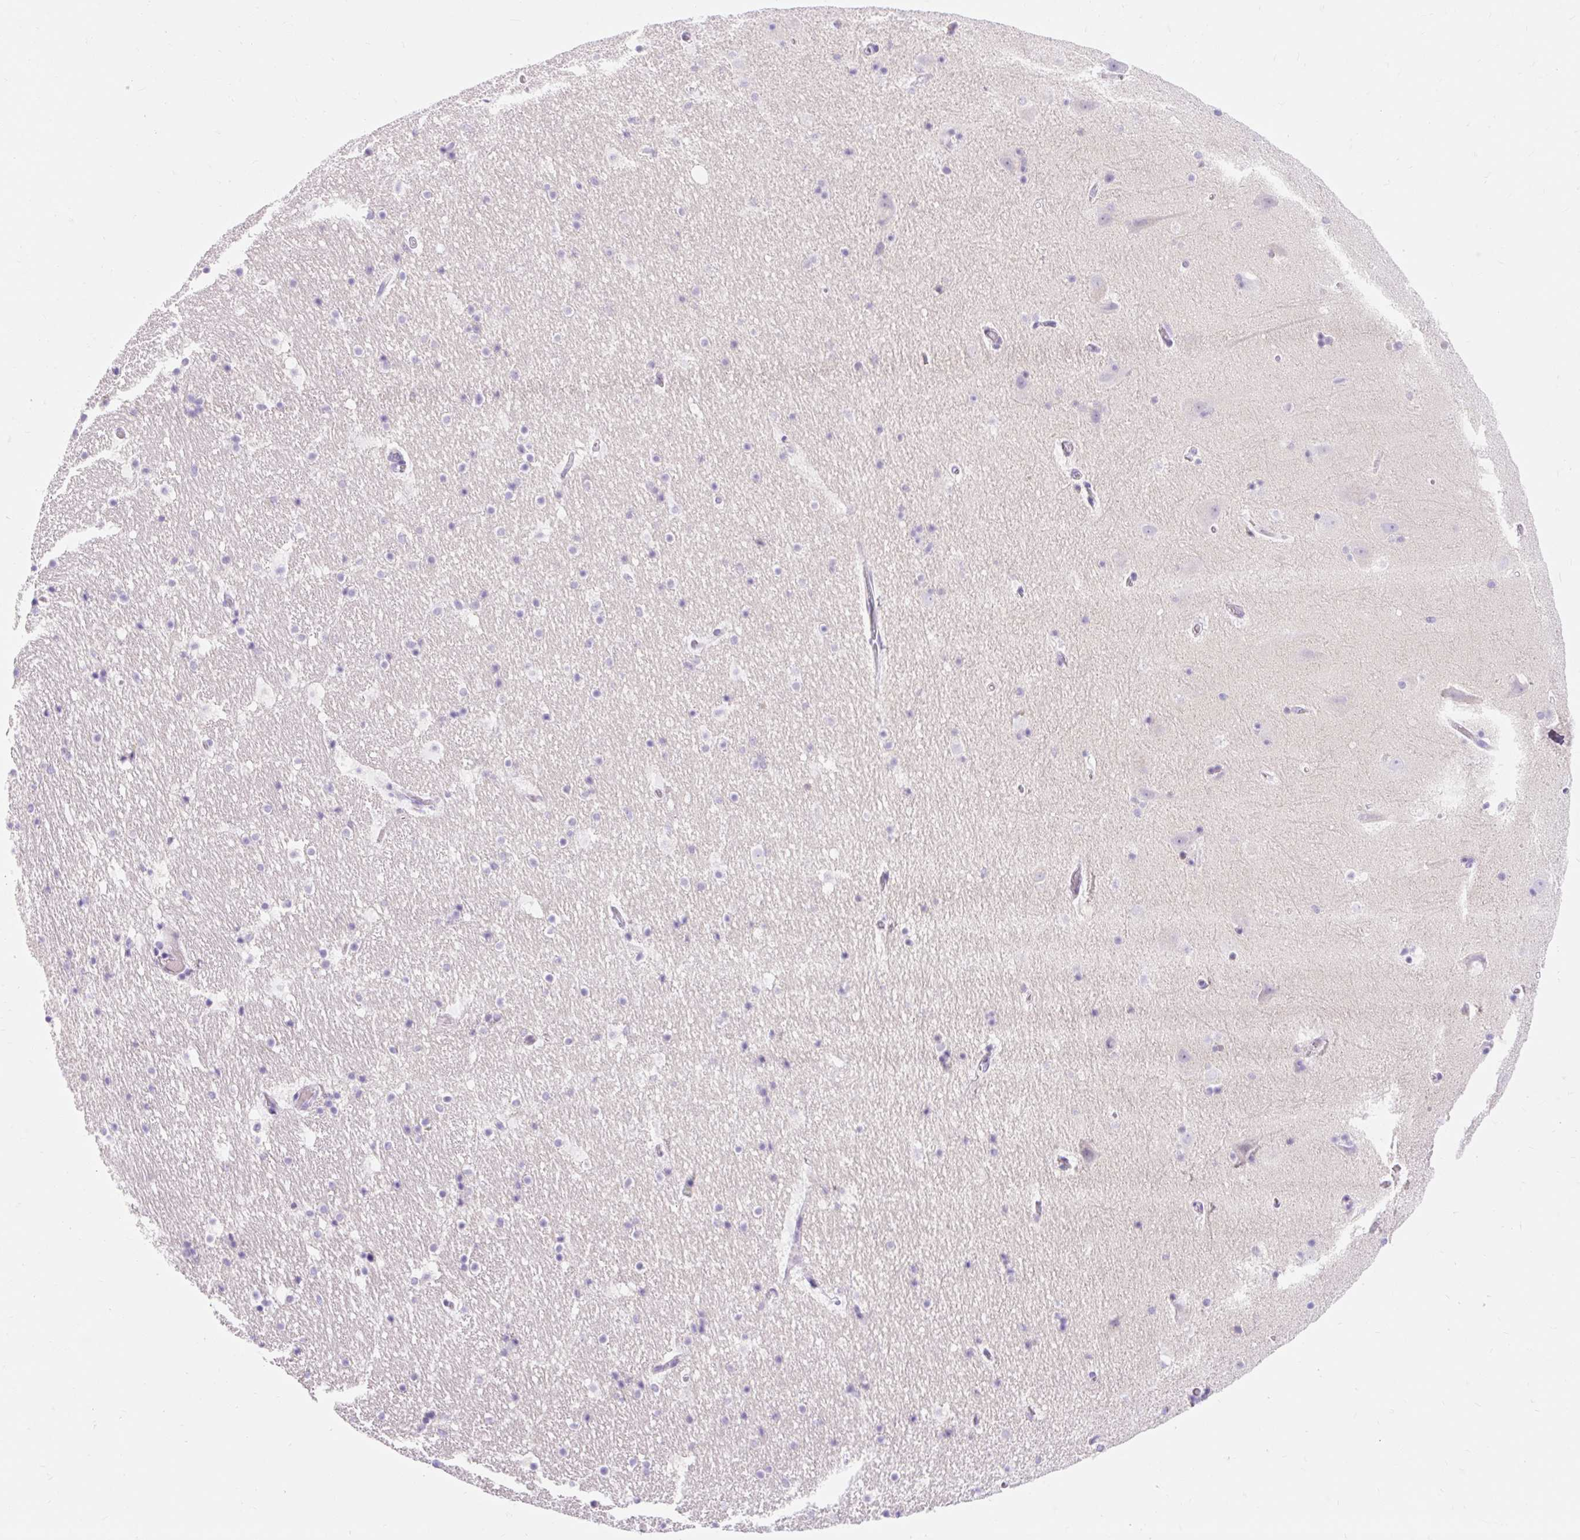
{"staining": {"intensity": "negative", "quantity": "none", "location": "none"}, "tissue": "hippocampus", "cell_type": "Glial cells", "image_type": "normal", "snomed": [{"axis": "morphology", "description": "Normal tissue, NOS"}, {"axis": "topography", "description": "Hippocampus"}], "caption": "This is an IHC histopathology image of benign hippocampus. There is no expression in glial cells.", "gene": "SLC28A1", "patient": {"sex": "male", "age": 37}}